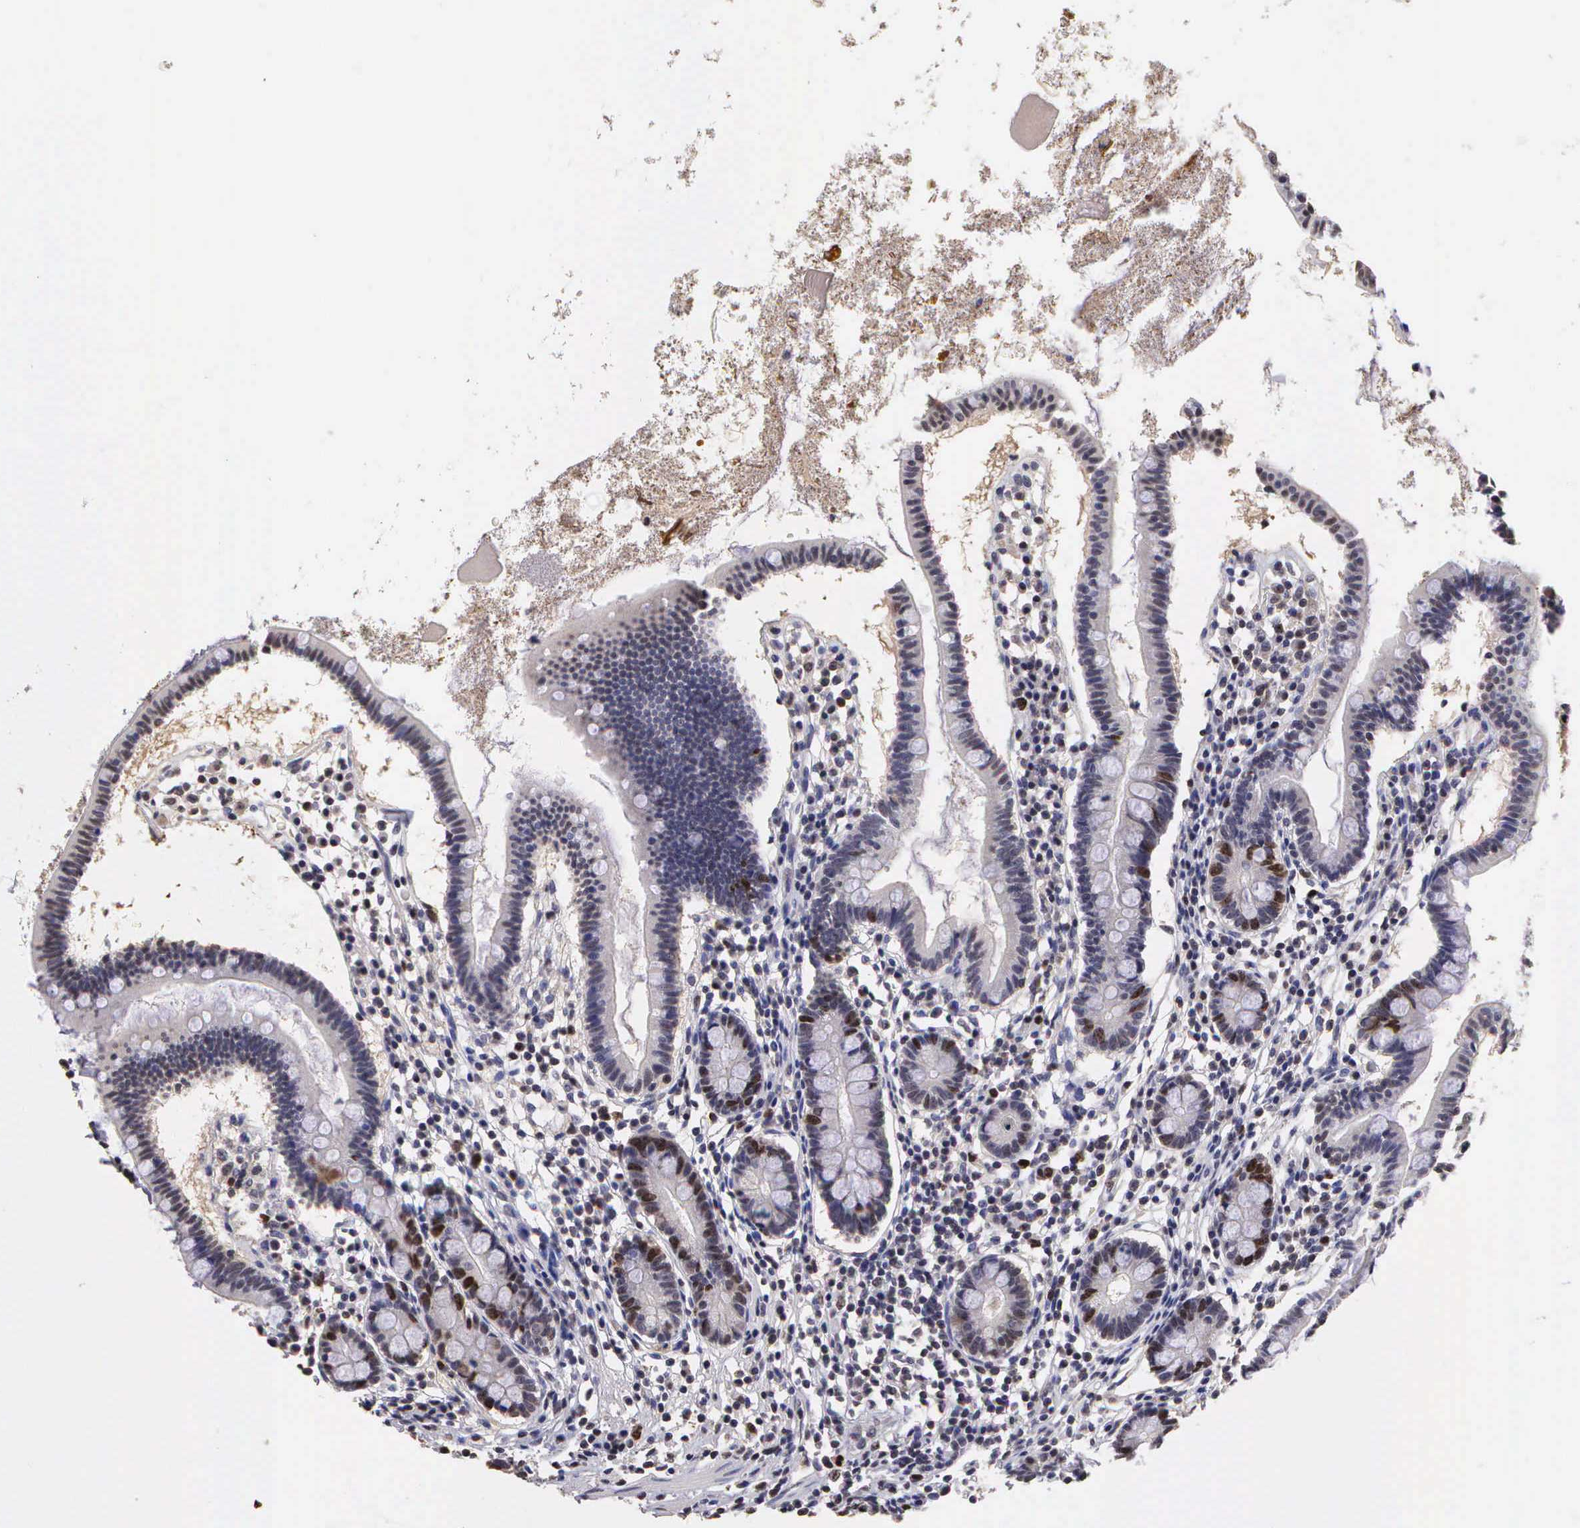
{"staining": {"intensity": "strong", "quantity": "25%-75%", "location": "nuclear"}, "tissue": "small intestine", "cell_type": "Glandular cells", "image_type": "normal", "snomed": [{"axis": "morphology", "description": "Normal tissue, NOS"}, {"axis": "topography", "description": "Small intestine"}], "caption": "Brown immunohistochemical staining in benign small intestine displays strong nuclear staining in about 25%-75% of glandular cells.", "gene": "MKI67", "patient": {"sex": "female", "age": 37}}